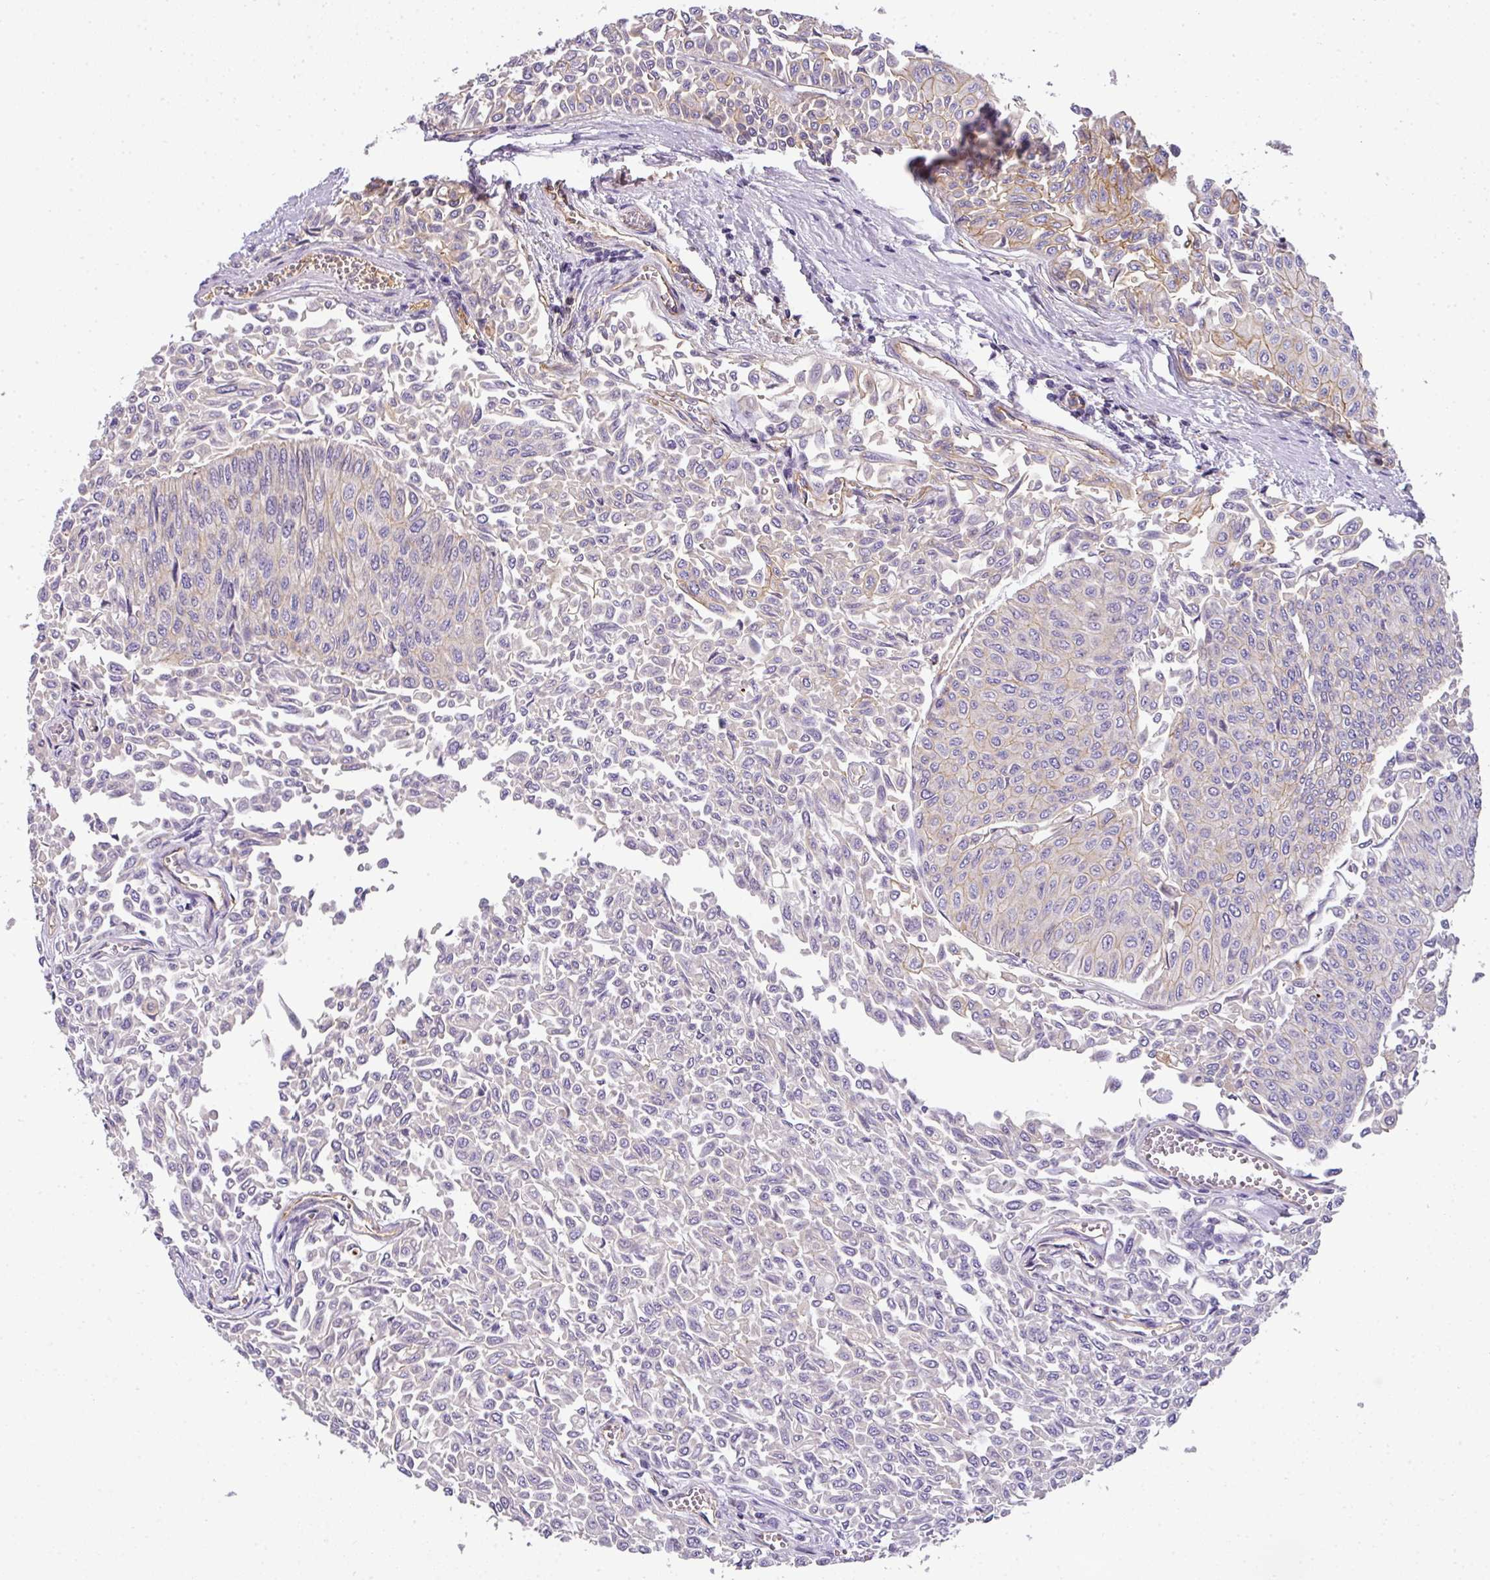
{"staining": {"intensity": "moderate", "quantity": "<25%", "location": "cytoplasmic/membranous"}, "tissue": "urothelial cancer", "cell_type": "Tumor cells", "image_type": "cancer", "snomed": [{"axis": "morphology", "description": "Urothelial carcinoma, NOS"}, {"axis": "topography", "description": "Urinary bladder"}], "caption": "IHC histopathology image of human urothelial cancer stained for a protein (brown), which displays low levels of moderate cytoplasmic/membranous staining in approximately <25% of tumor cells.", "gene": "OR11H4", "patient": {"sex": "male", "age": 59}}